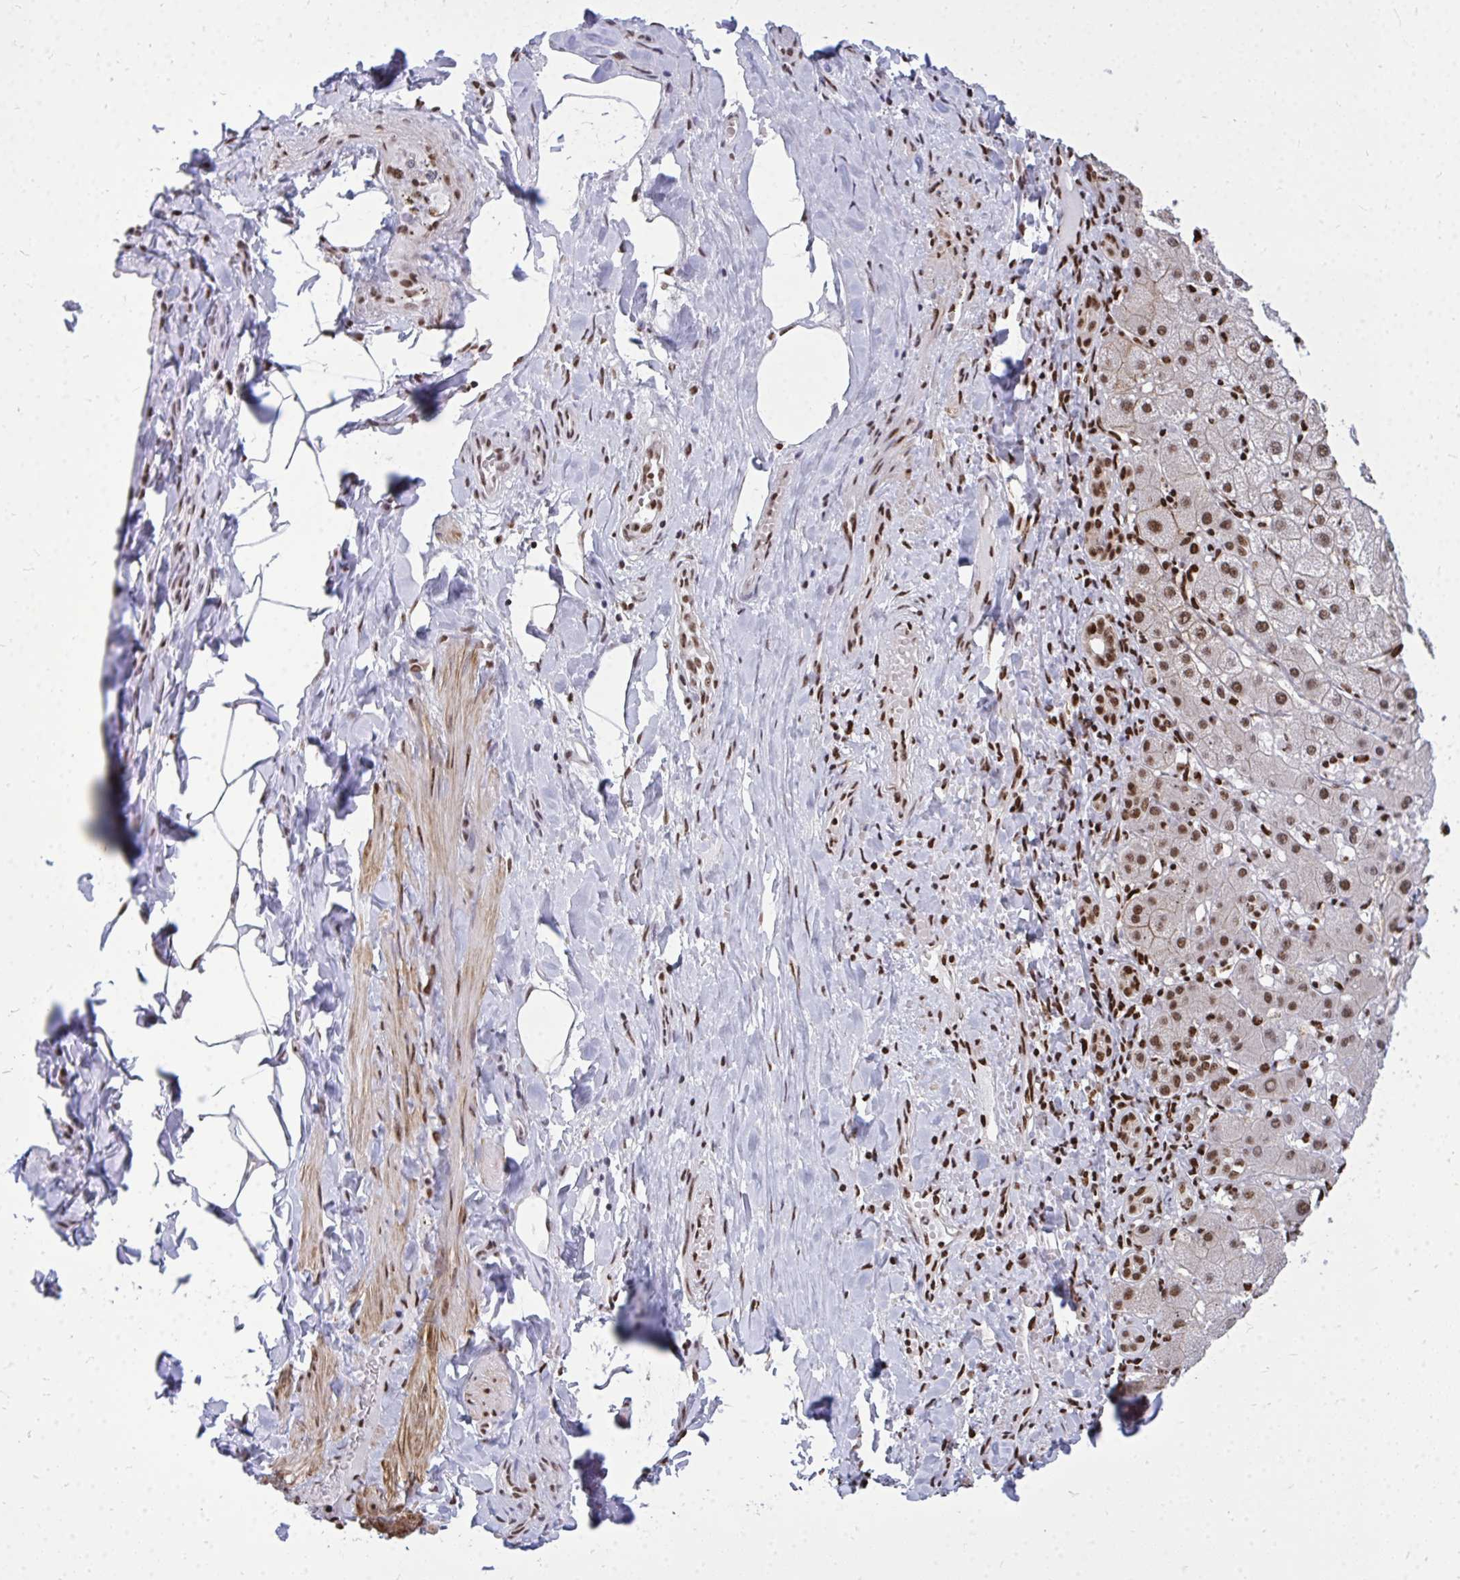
{"staining": {"intensity": "moderate", "quantity": ">75%", "location": "nuclear"}, "tissue": "liver cancer", "cell_type": "Tumor cells", "image_type": "cancer", "snomed": [{"axis": "morphology", "description": "Cholangiocarcinoma"}, {"axis": "topography", "description": "Liver"}], "caption": "Immunohistochemistry staining of cholangiocarcinoma (liver), which exhibits medium levels of moderate nuclear positivity in approximately >75% of tumor cells indicating moderate nuclear protein expression. The staining was performed using DAB (brown) for protein detection and nuclei were counterstained in hematoxylin (blue).", "gene": "TBL1Y", "patient": {"sex": "male", "age": 59}}